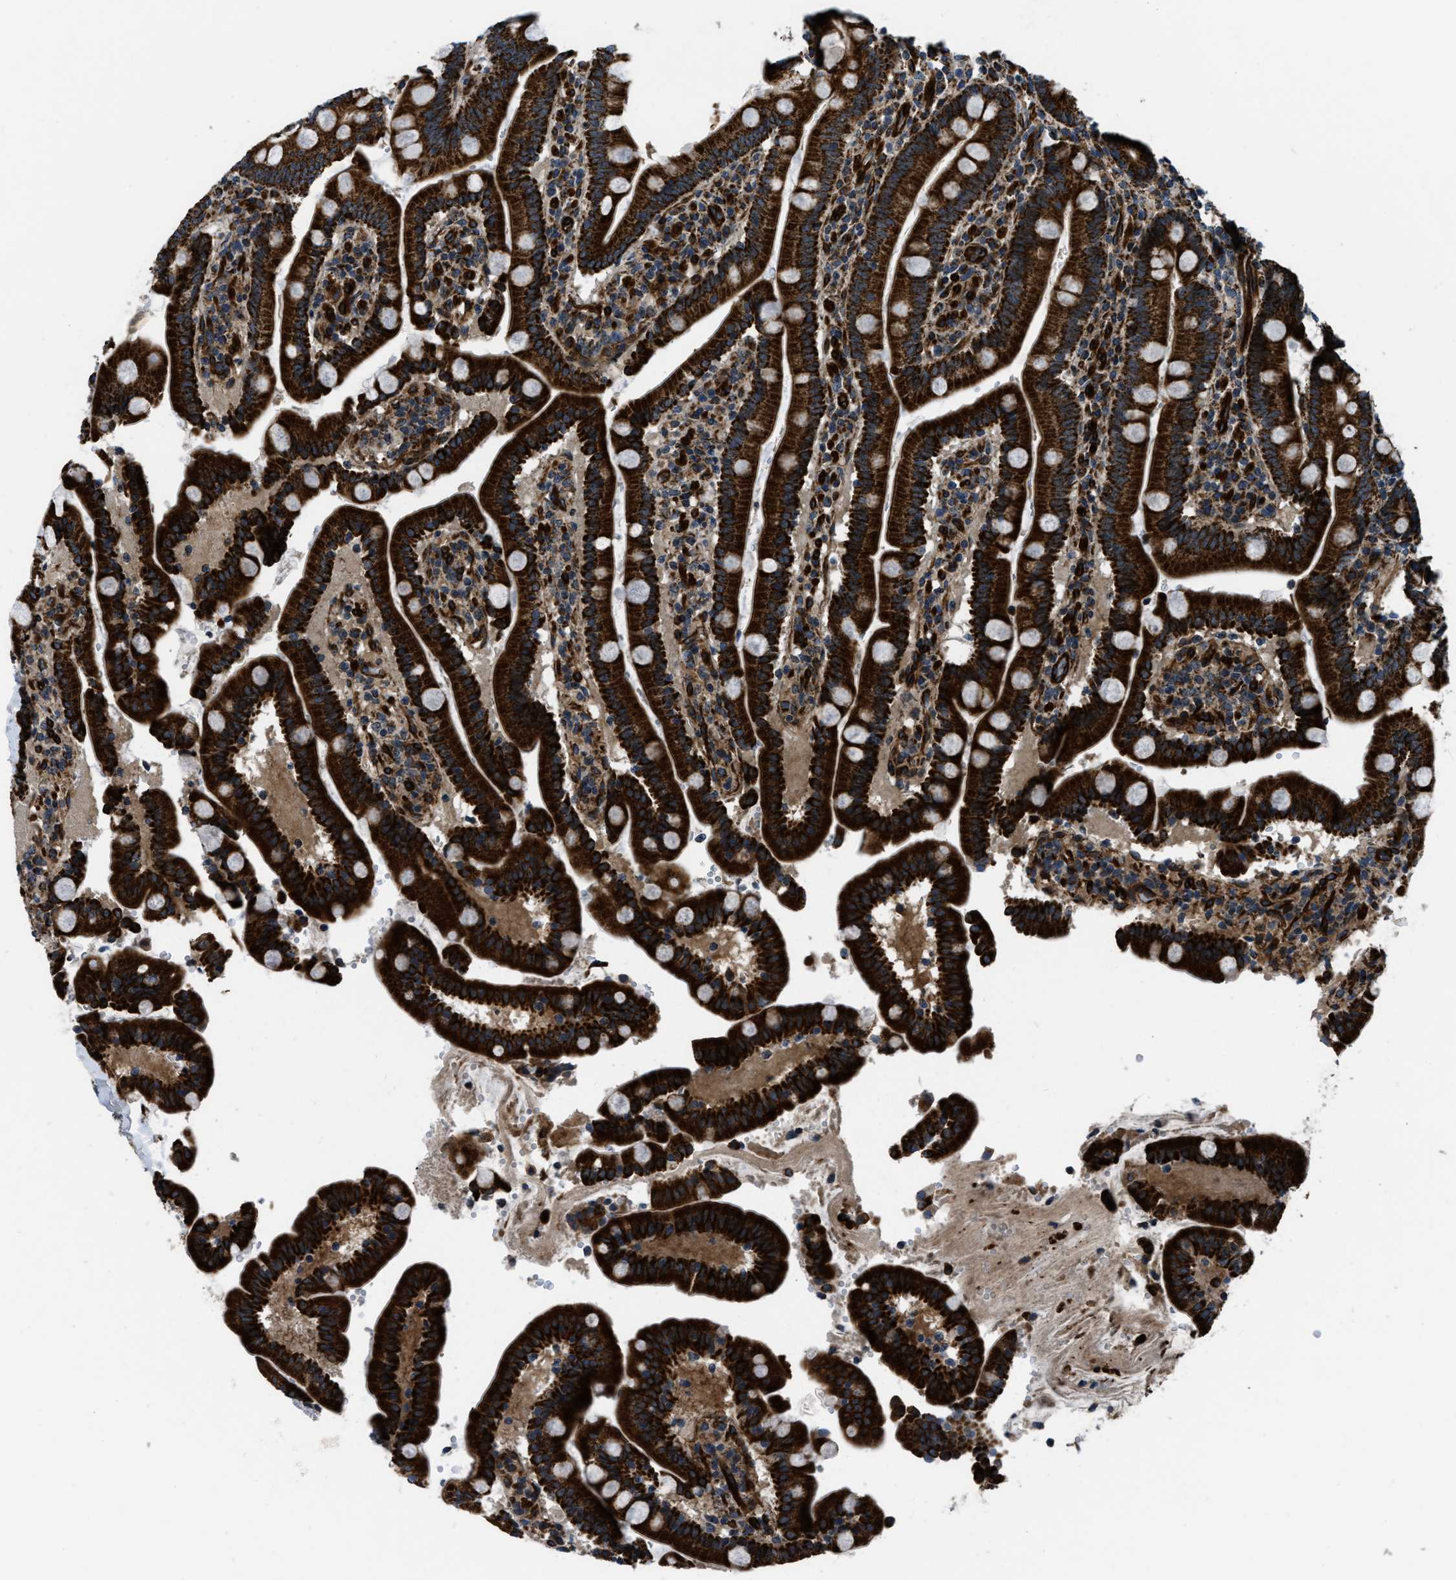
{"staining": {"intensity": "strong", "quantity": ">75%", "location": "cytoplasmic/membranous"}, "tissue": "duodenum", "cell_type": "Glandular cells", "image_type": "normal", "snomed": [{"axis": "morphology", "description": "Normal tissue, NOS"}, {"axis": "topography", "description": "Small intestine, NOS"}], "caption": "The image reveals immunohistochemical staining of normal duodenum. There is strong cytoplasmic/membranous staining is seen in approximately >75% of glandular cells. The staining was performed using DAB (3,3'-diaminobenzidine) to visualize the protein expression in brown, while the nuclei were stained in blue with hematoxylin (Magnification: 20x).", "gene": "GSDME", "patient": {"sex": "female", "age": 71}}